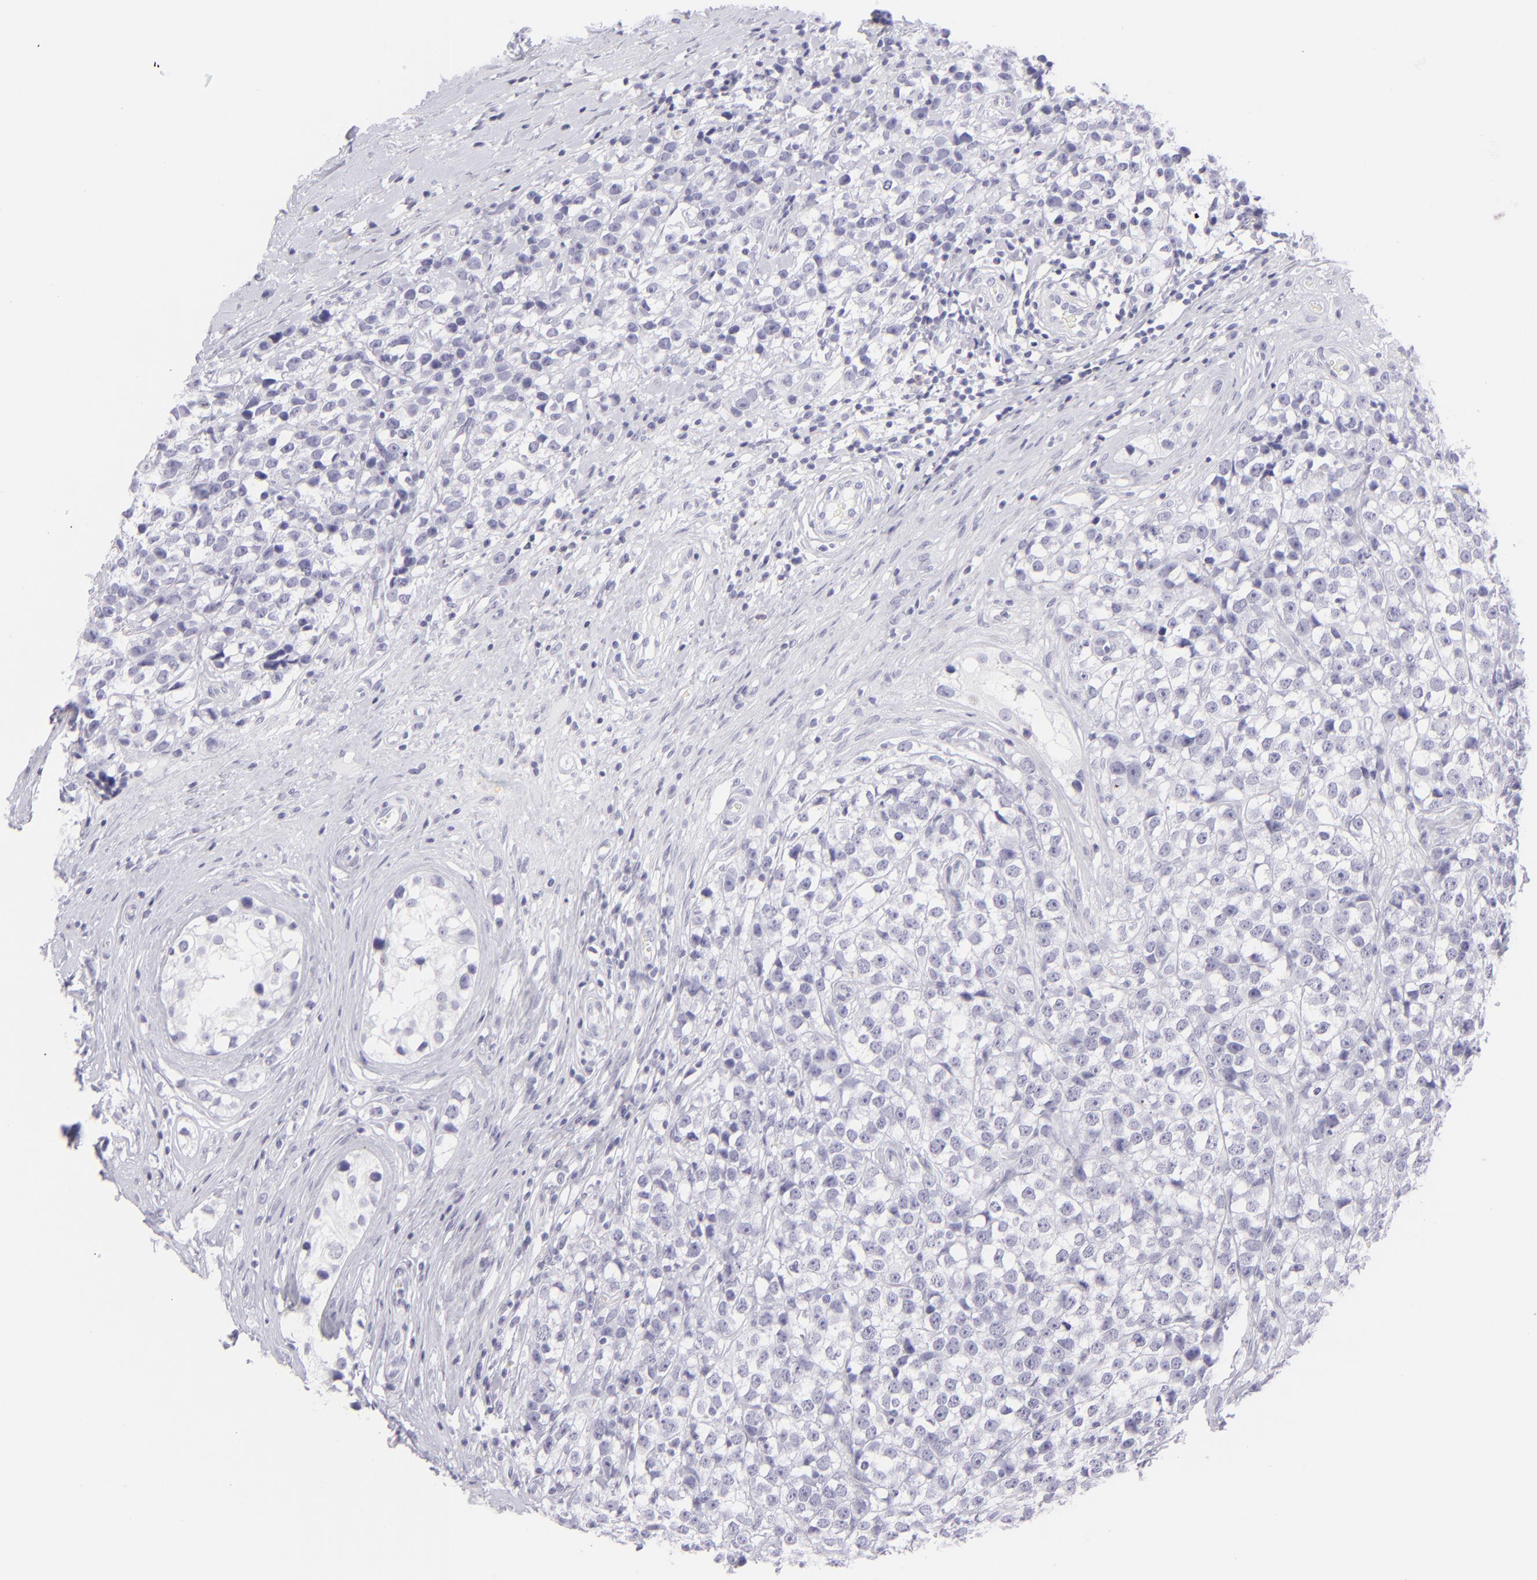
{"staining": {"intensity": "negative", "quantity": "none", "location": "none"}, "tissue": "testis cancer", "cell_type": "Tumor cells", "image_type": "cancer", "snomed": [{"axis": "morphology", "description": "Seminoma, NOS"}, {"axis": "topography", "description": "Testis"}], "caption": "DAB immunohistochemical staining of human testis cancer shows no significant expression in tumor cells. The staining is performed using DAB (3,3'-diaminobenzidine) brown chromogen with nuclei counter-stained in using hematoxylin.", "gene": "FCER2", "patient": {"sex": "male", "age": 25}}